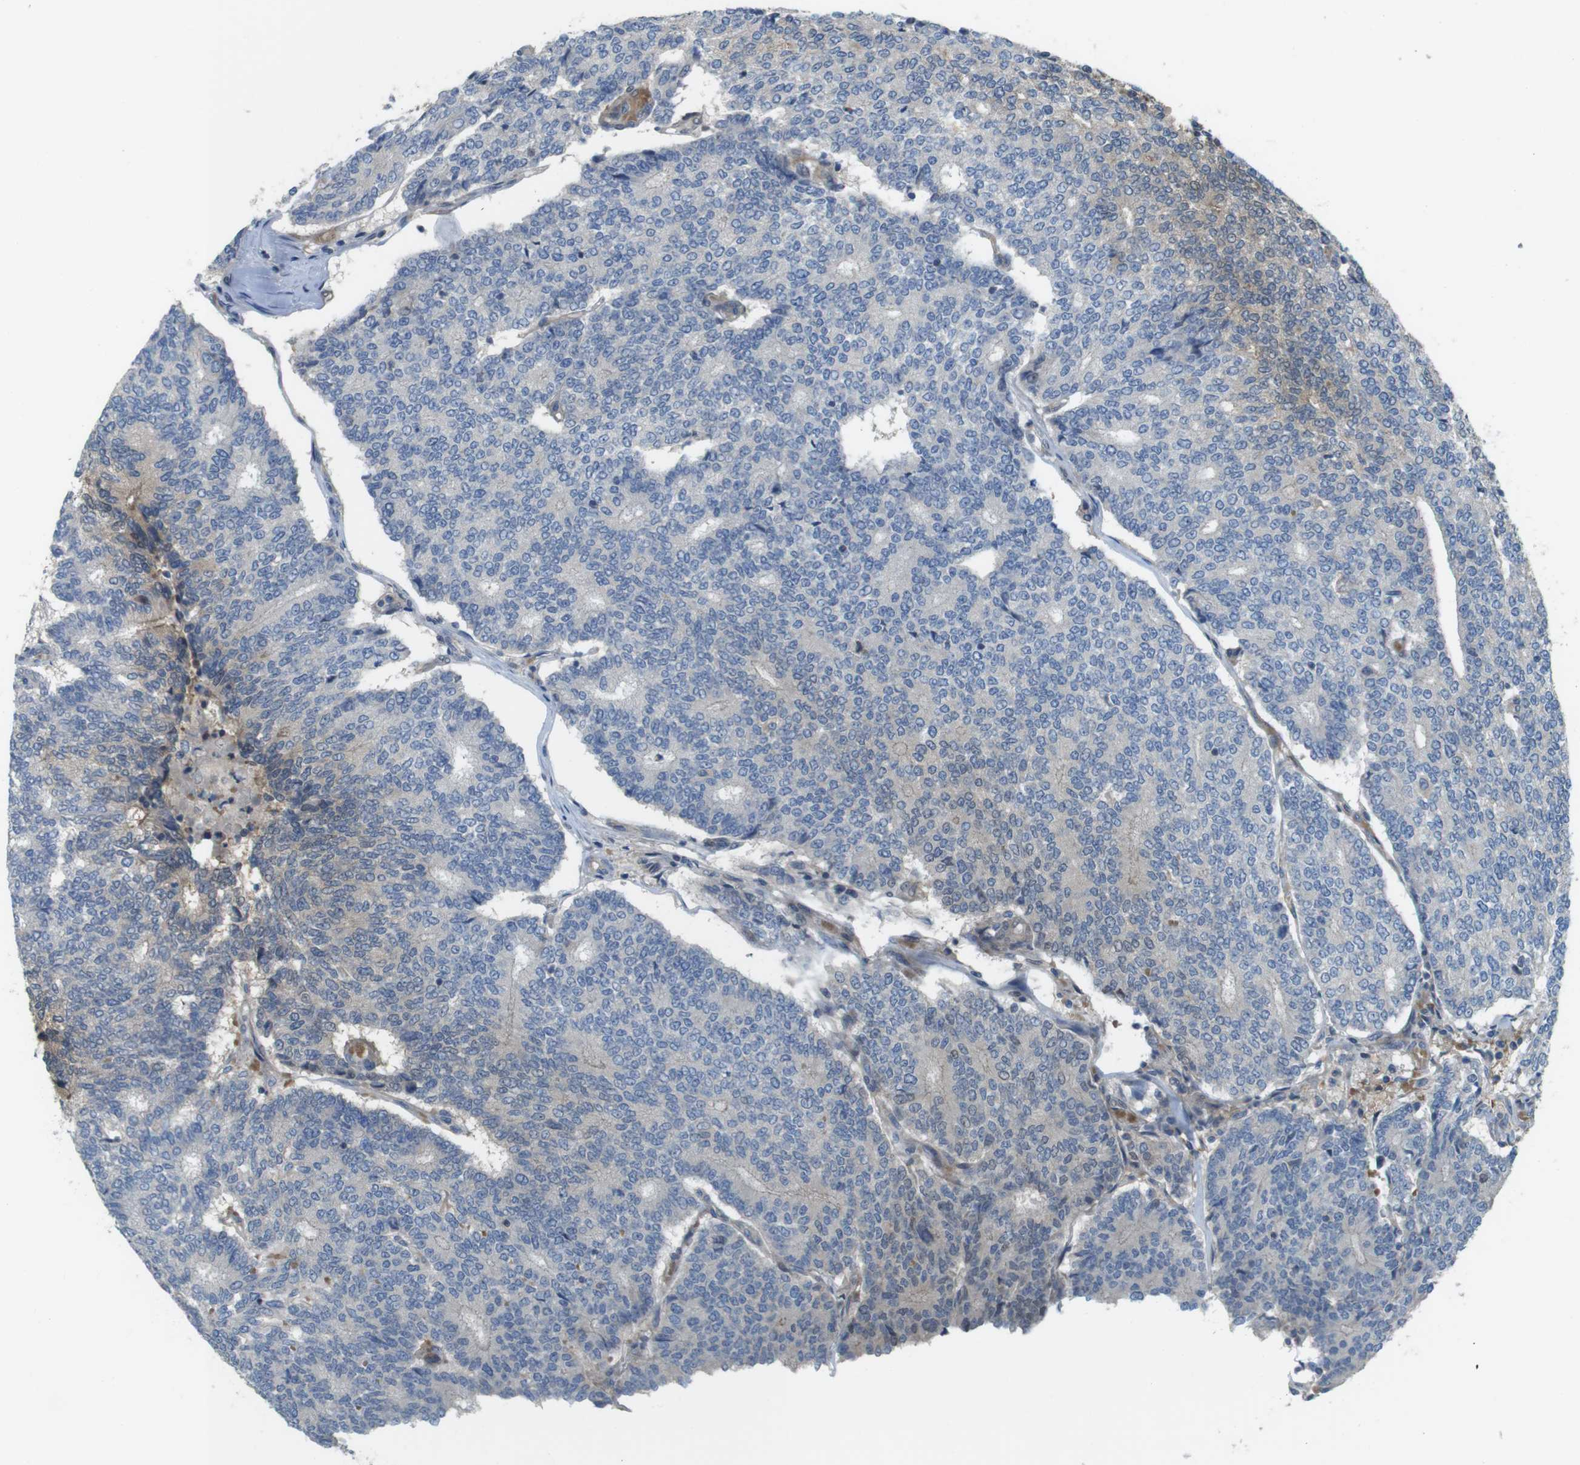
{"staining": {"intensity": "negative", "quantity": "none", "location": "none"}, "tissue": "prostate cancer", "cell_type": "Tumor cells", "image_type": "cancer", "snomed": [{"axis": "morphology", "description": "Normal tissue, NOS"}, {"axis": "morphology", "description": "Adenocarcinoma, High grade"}, {"axis": "topography", "description": "Prostate"}, {"axis": "topography", "description": "Seminal veicle"}], "caption": "Tumor cells are negative for protein expression in human prostate adenocarcinoma (high-grade). (DAB immunohistochemistry (IHC) visualized using brightfield microscopy, high magnification).", "gene": "ABHD15", "patient": {"sex": "male", "age": 55}}